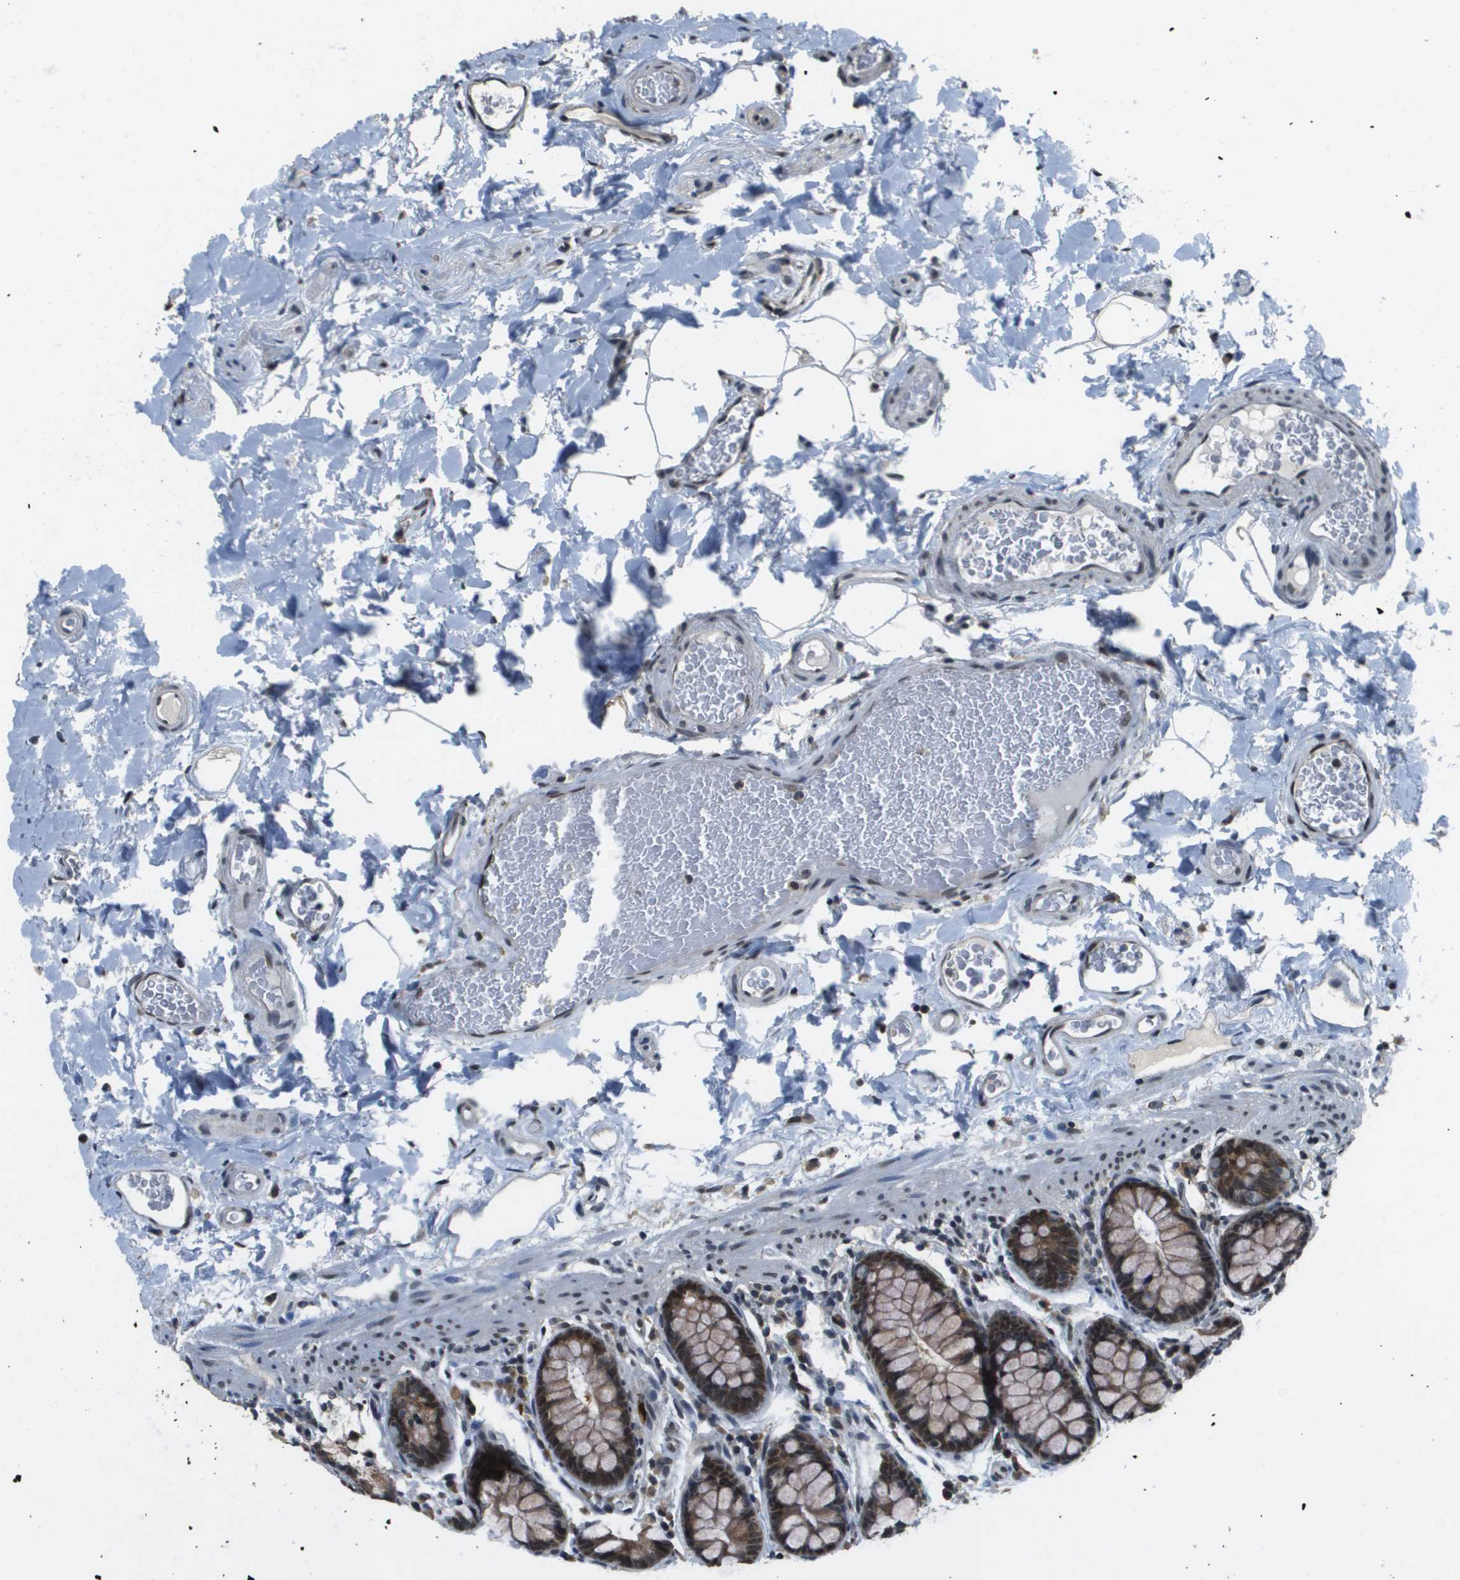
{"staining": {"intensity": "moderate", "quantity": ">75%", "location": "nuclear"}, "tissue": "colon", "cell_type": "Endothelial cells", "image_type": "normal", "snomed": [{"axis": "morphology", "description": "Normal tissue, NOS"}, {"axis": "topography", "description": "Colon"}], "caption": "IHC of benign colon exhibits medium levels of moderate nuclear positivity in approximately >75% of endothelial cells.", "gene": "FANCC", "patient": {"sex": "female", "age": 80}}